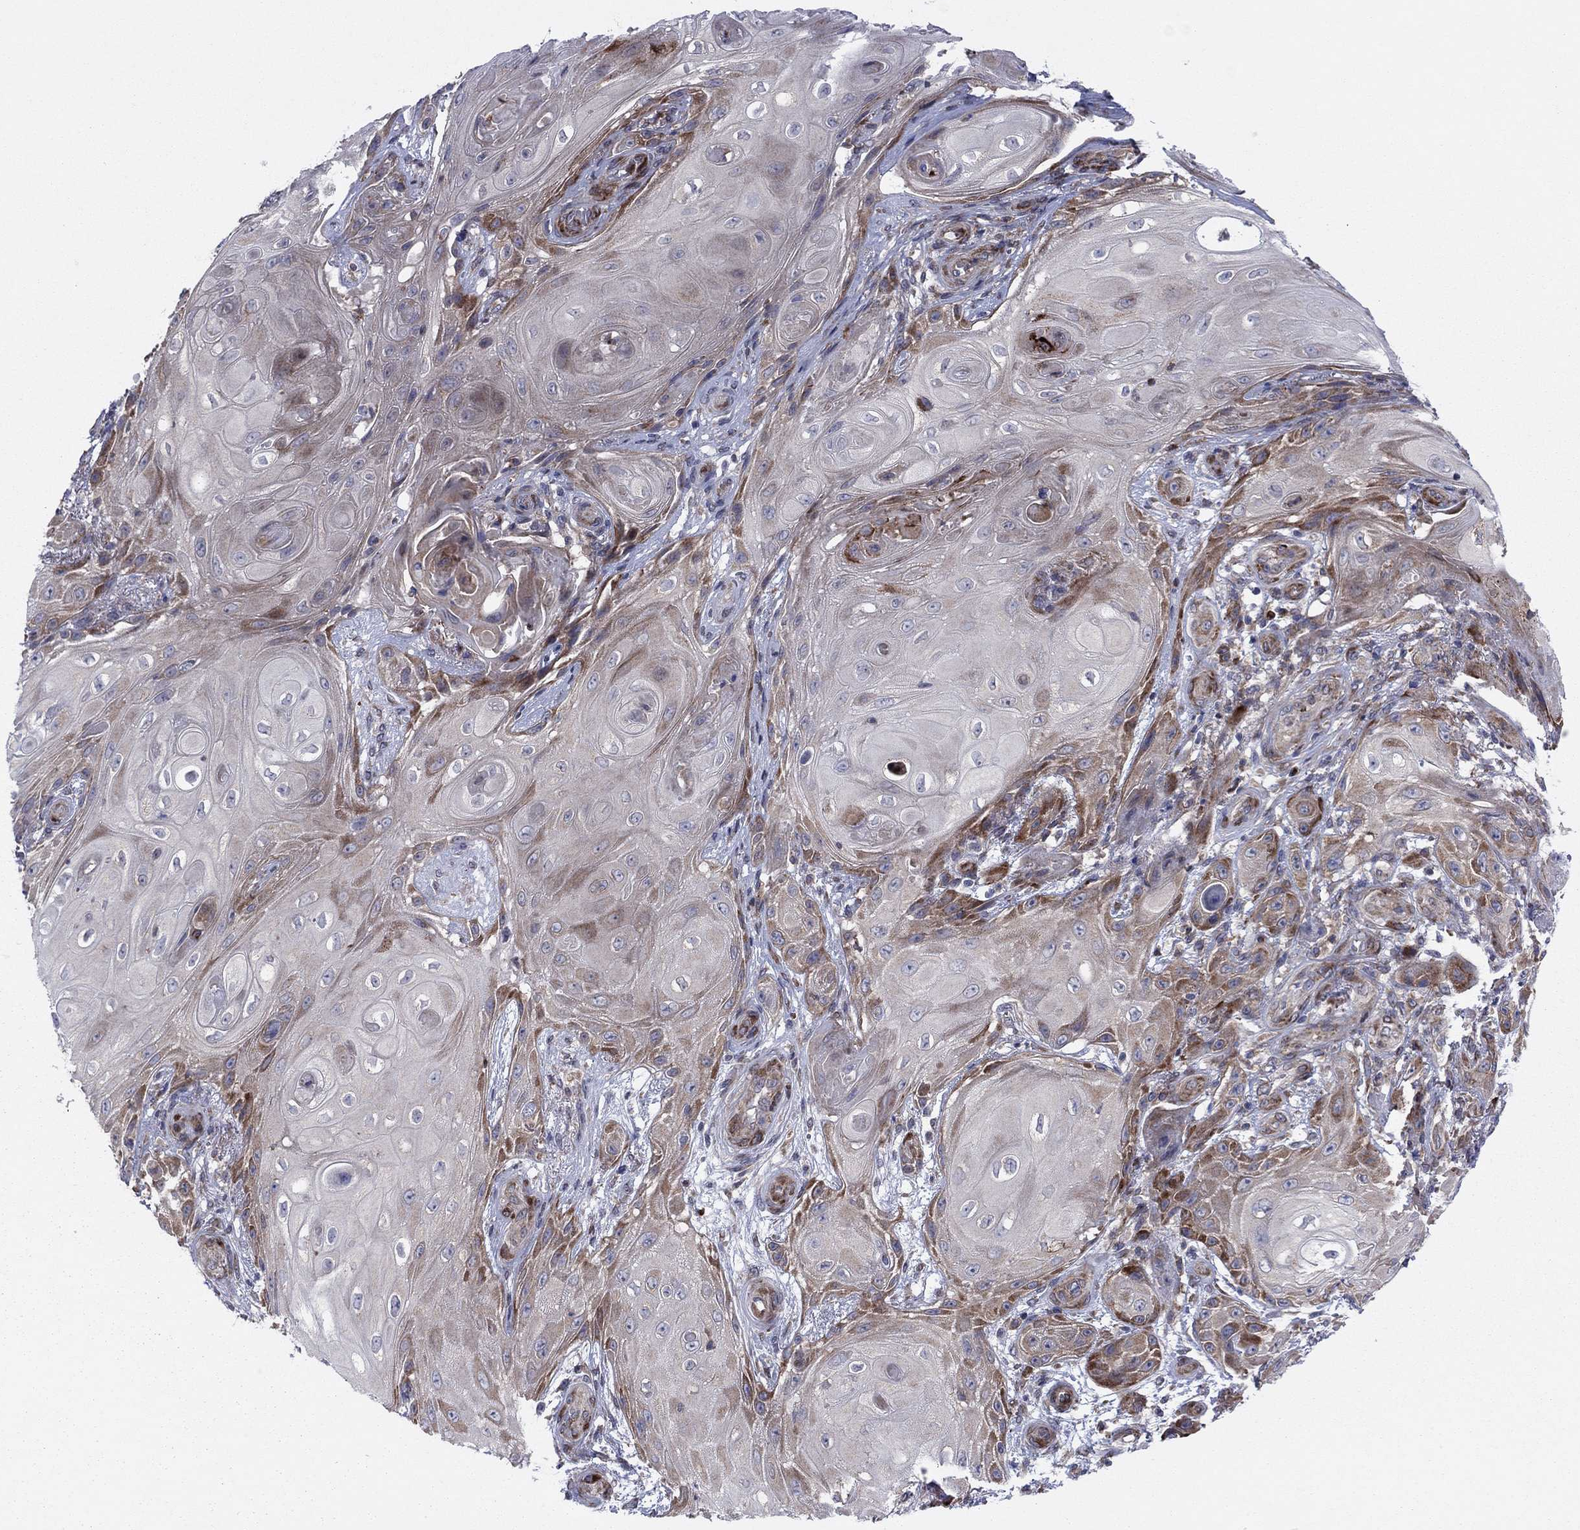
{"staining": {"intensity": "moderate", "quantity": "25%-75%", "location": "cytoplasmic/membranous"}, "tissue": "skin cancer", "cell_type": "Tumor cells", "image_type": "cancer", "snomed": [{"axis": "morphology", "description": "Squamous cell carcinoma, NOS"}, {"axis": "topography", "description": "Skin"}], "caption": "The photomicrograph reveals a brown stain indicating the presence of a protein in the cytoplasmic/membranous of tumor cells in squamous cell carcinoma (skin).", "gene": "GPR155", "patient": {"sex": "male", "age": 62}}